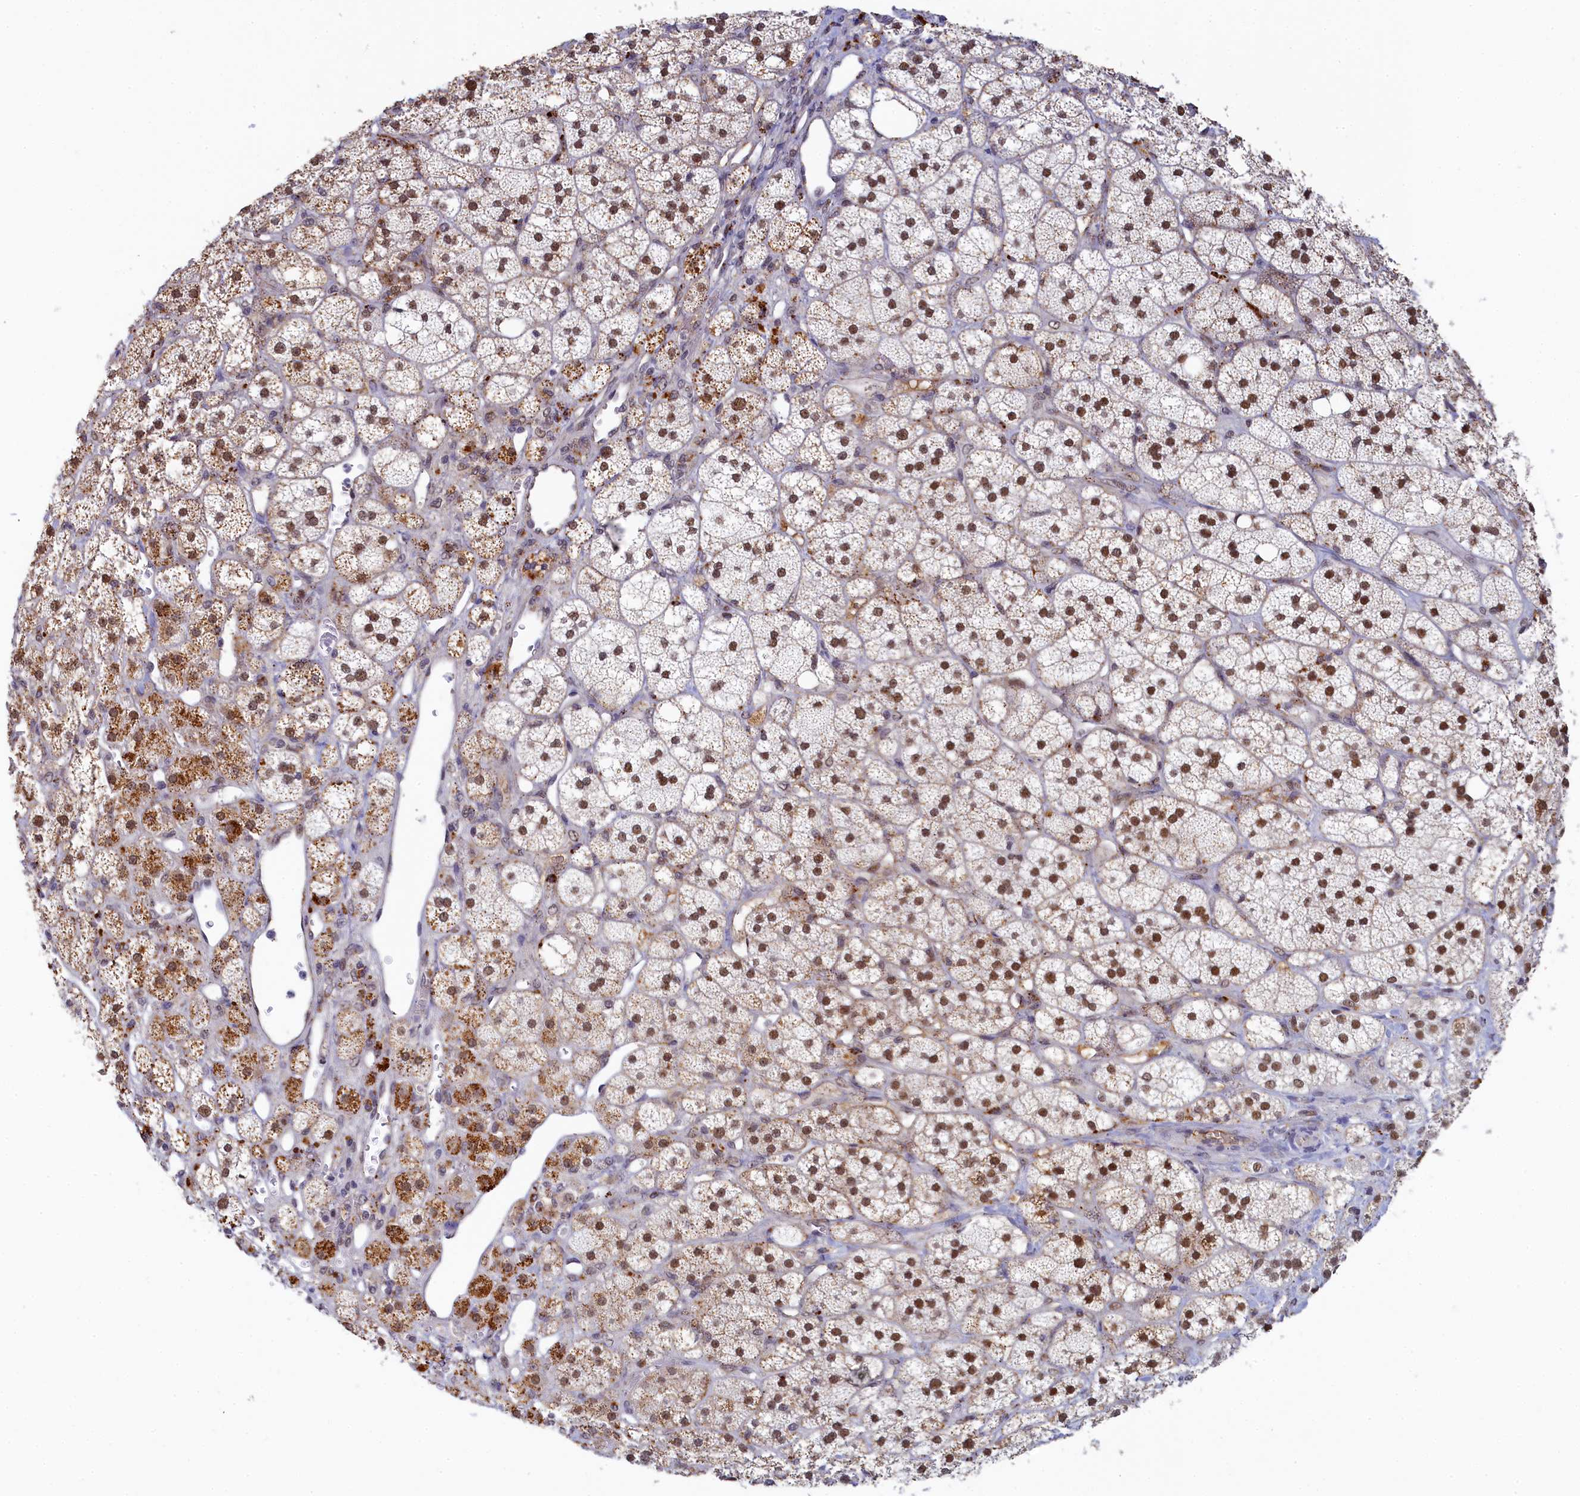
{"staining": {"intensity": "moderate", "quantity": "25%-75%", "location": "nuclear"}, "tissue": "adrenal gland", "cell_type": "Glandular cells", "image_type": "normal", "snomed": [{"axis": "morphology", "description": "Normal tissue, NOS"}, {"axis": "topography", "description": "Adrenal gland"}], "caption": "Protein expression analysis of unremarkable human adrenal gland reveals moderate nuclear positivity in approximately 25%-75% of glandular cells.", "gene": "INTS14", "patient": {"sex": "male", "age": 61}}